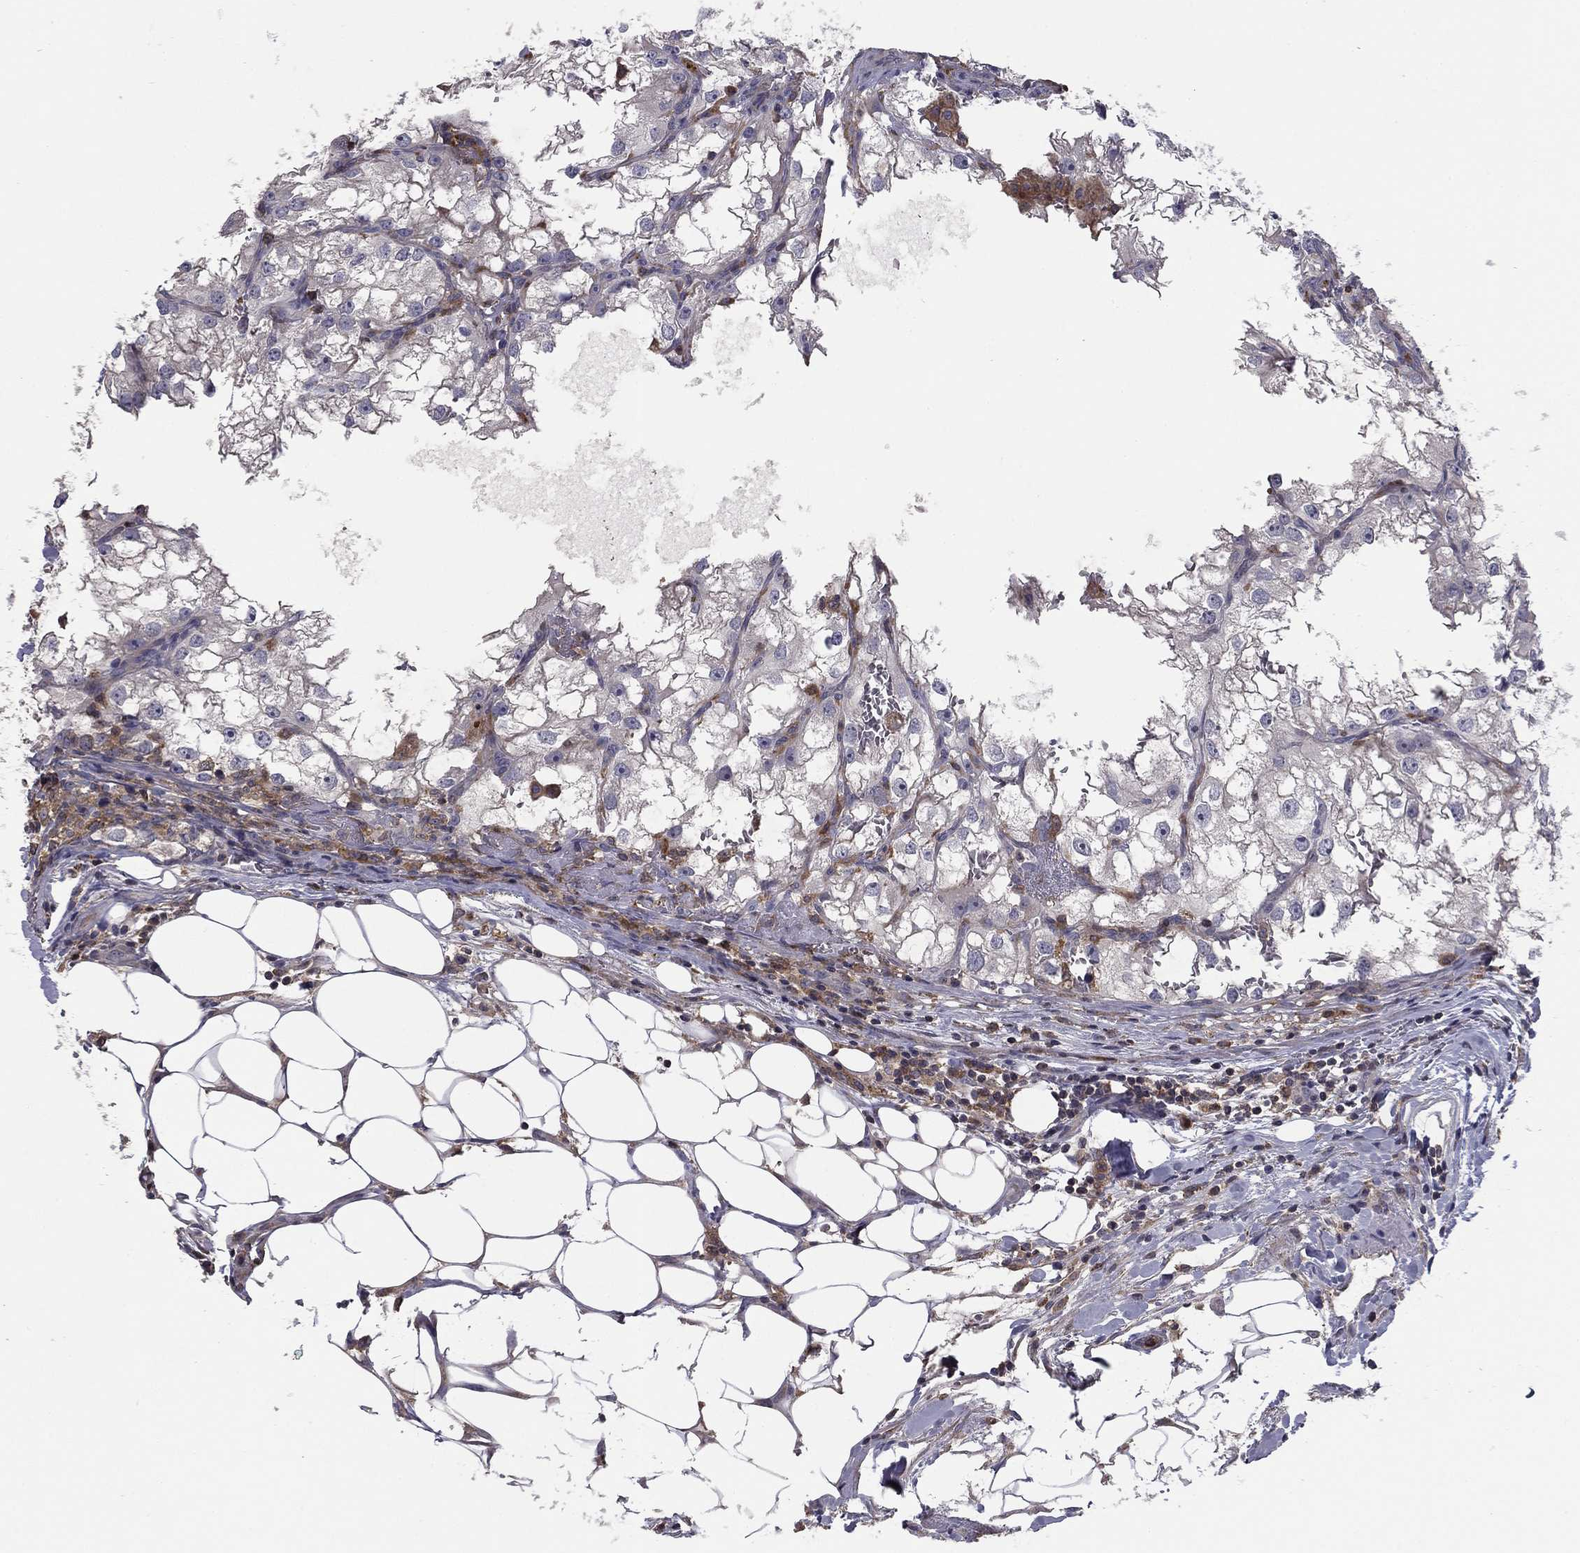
{"staining": {"intensity": "negative", "quantity": "none", "location": "none"}, "tissue": "renal cancer", "cell_type": "Tumor cells", "image_type": "cancer", "snomed": [{"axis": "morphology", "description": "Adenocarcinoma, NOS"}, {"axis": "topography", "description": "Kidney"}], "caption": "An image of renal cancer (adenocarcinoma) stained for a protein displays no brown staining in tumor cells.", "gene": "PLCB2", "patient": {"sex": "male", "age": 59}}